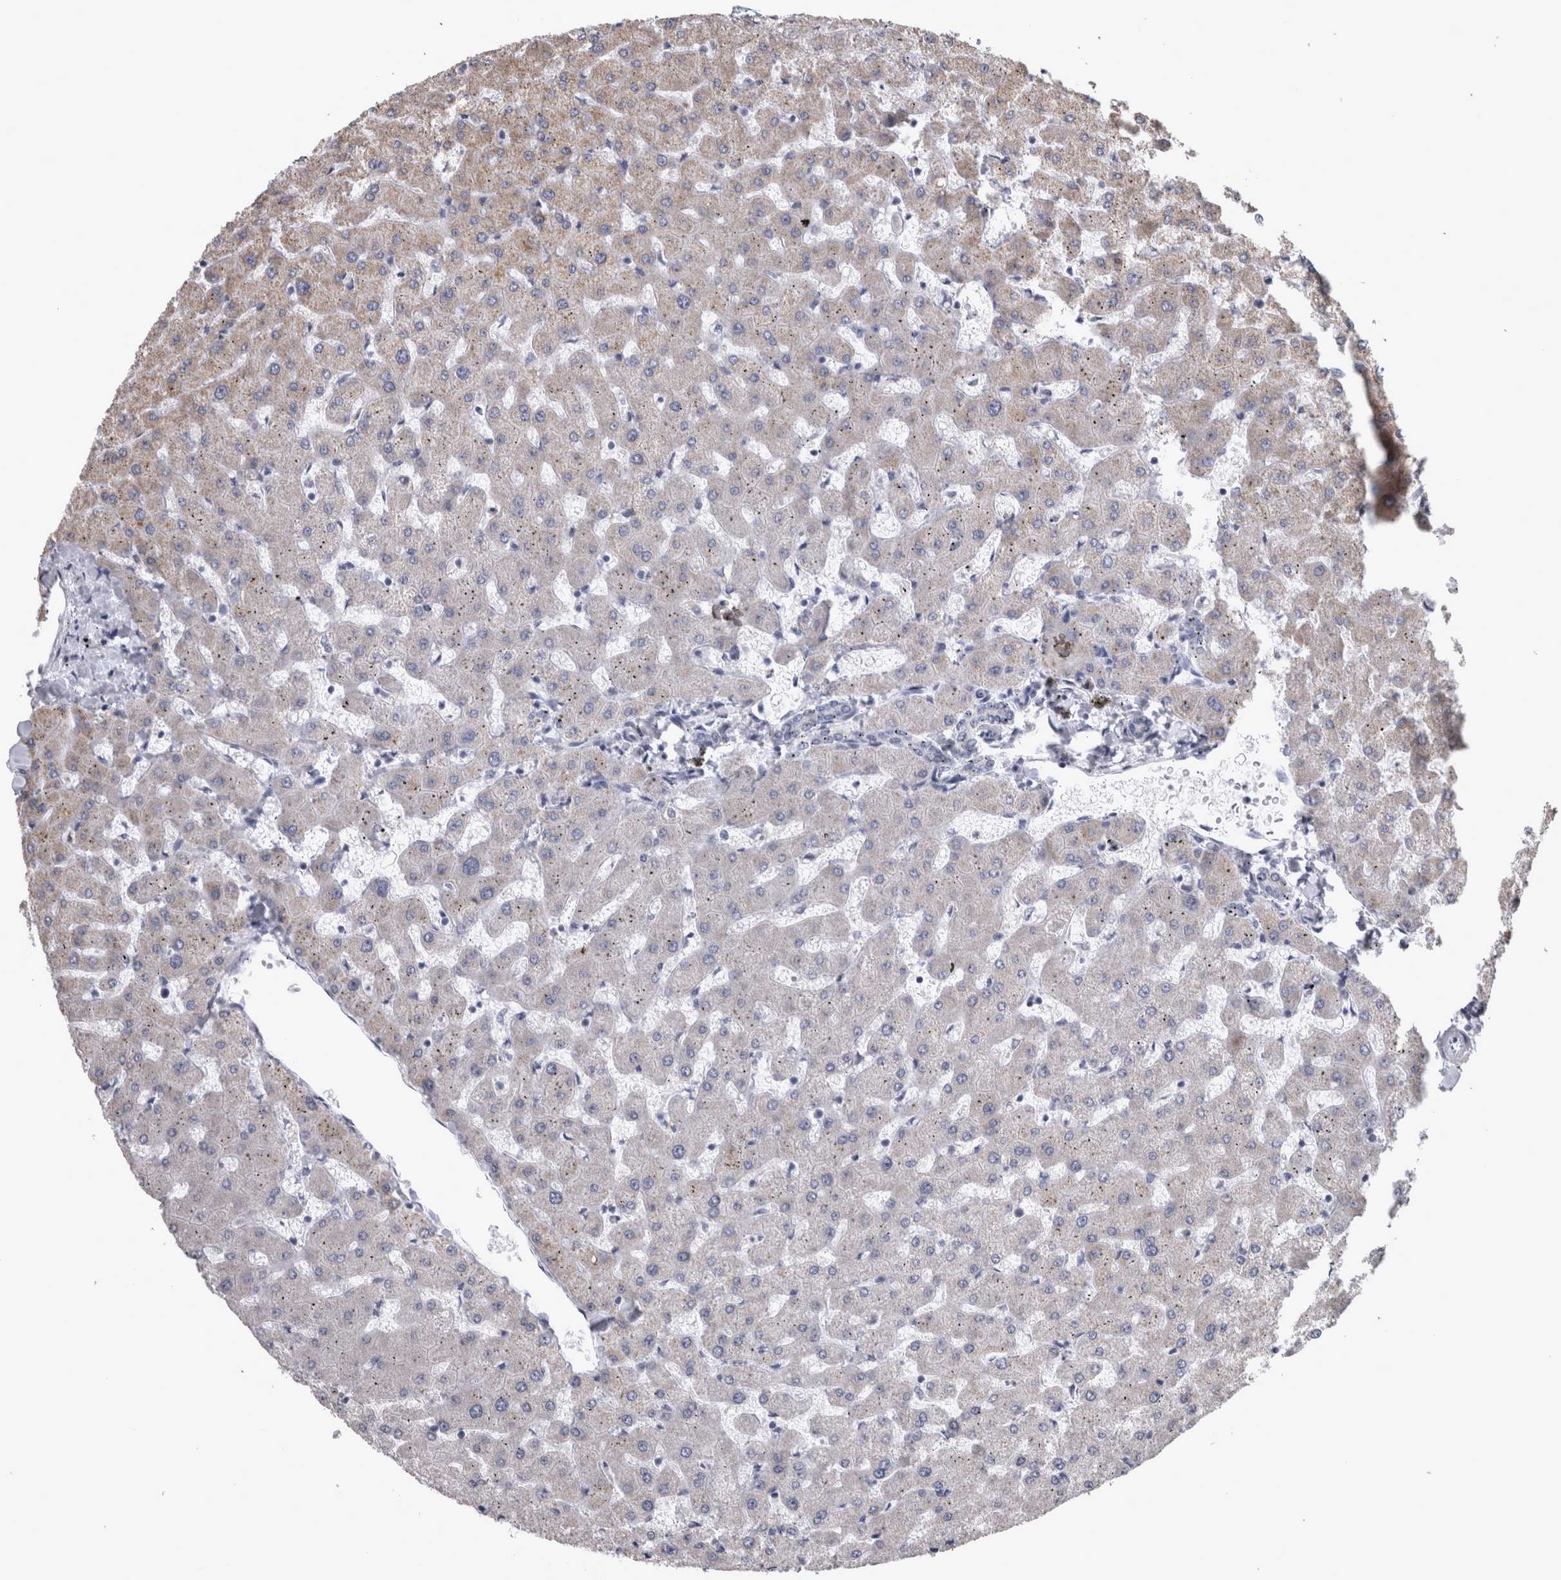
{"staining": {"intensity": "negative", "quantity": "none", "location": "none"}, "tissue": "liver", "cell_type": "Cholangiocytes", "image_type": "normal", "snomed": [{"axis": "morphology", "description": "Normal tissue, NOS"}, {"axis": "topography", "description": "Liver"}], "caption": "IHC photomicrograph of benign liver: liver stained with DAB (3,3'-diaminobenzidine) shows no significant protein staining in cholangiocytes.", "gene": "DBT", "patient": {"sex": "female", "age": 63}}